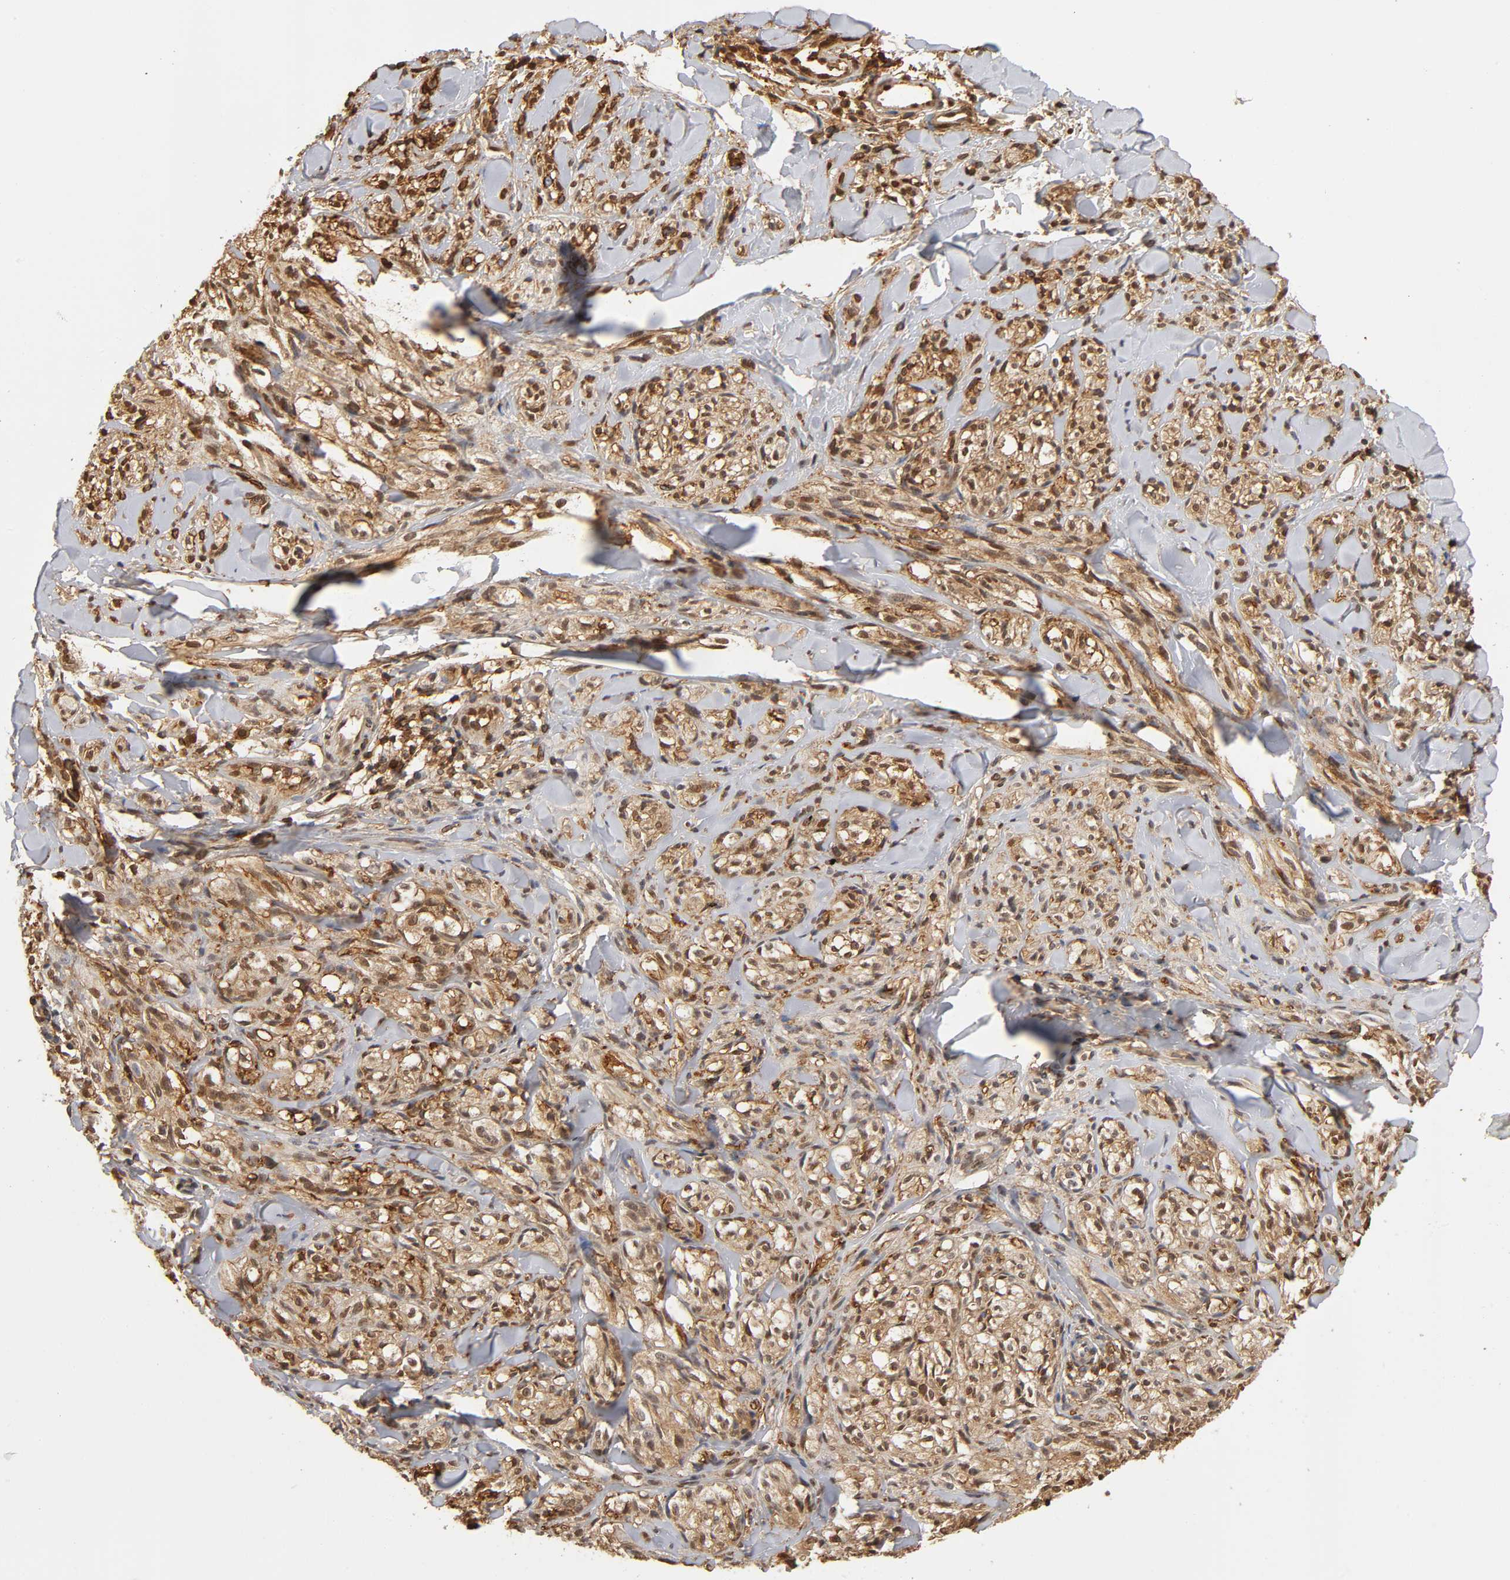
{"staining": {"intensity": "moderate", "quantity": ">75%", "location": "cytoplasmic/membranous,nuclear"}, "tissue": "melanoma", "cell_type": "Tumor cells", "image_type": "cancer", "snomed": [{"axis": "morphology", "description": "Malignant melanoma, Metastatic site"}, {"axis": "topography", "description": "Skin"}], "caption": "A brown stain highlights moderate cytoplasmic/membranous and nuclear staining of a protein in human melanoma tumor cells.", "gene": "ANXA11", "patient": {"sex": "female", "age": 66}}